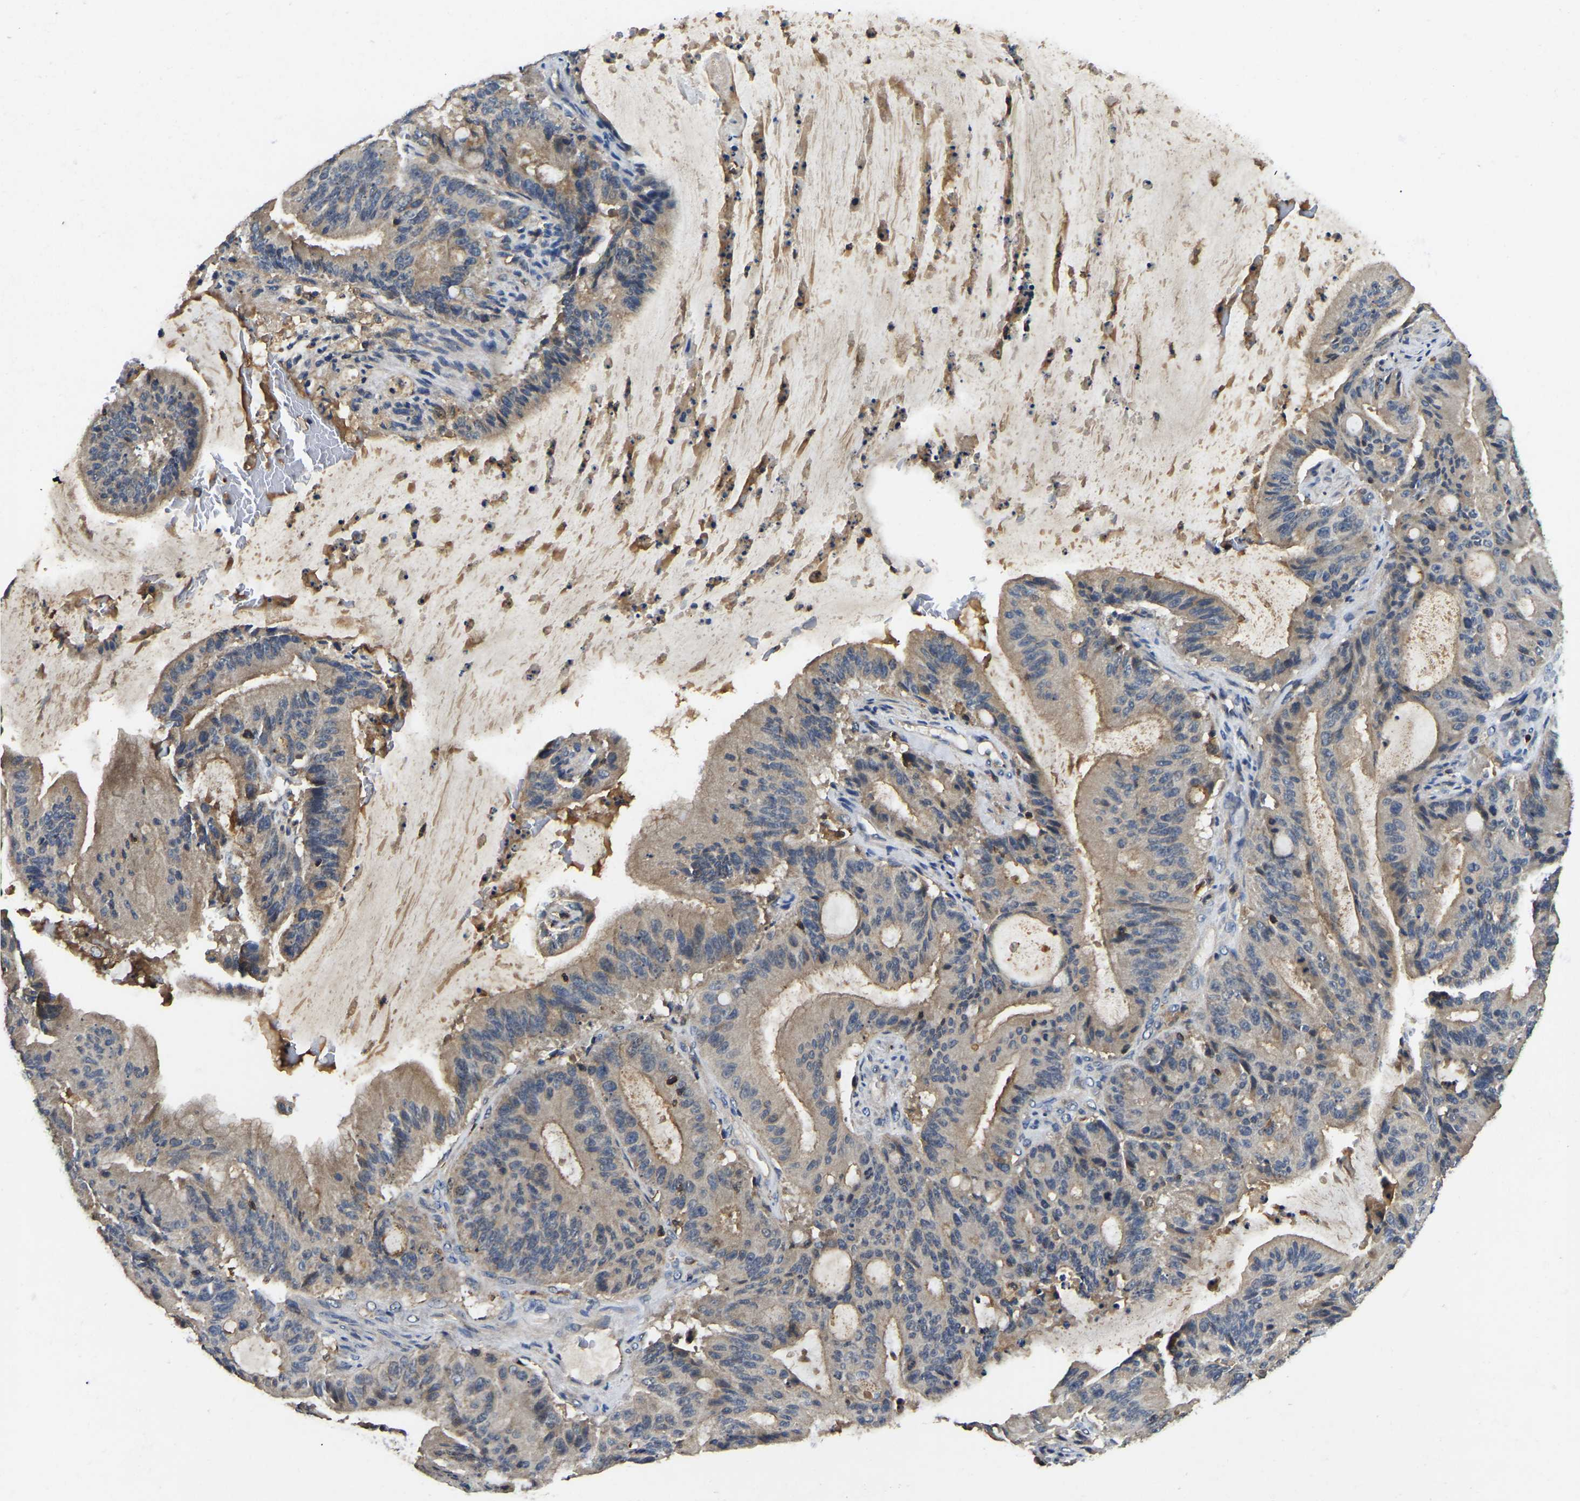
{"staining": {"intensity": "weak", "quantity": ">75%", "location": "cytoplasmic/membranous"}, "tissue": "liver cancer", "cell_type": "Tumor cells", "image_type": "cancer", "snomed": [{"axis": "morphology", "description": "Normal tissue, NOS"}, {"axis": "morphology", "description": "Cholangiocarcinoma"}, {"axis": "topography", "description": "Liver"}, {"axis": "topography", "description": "Peripheral nerve tissue"}], "caption": "This image reveals IHC staining of human liver cancer (cholangiocarcinoma), with low weak cytoplasmic/membranous positivity in approximately >75% of tumor cells.", "gene": "SMPD2", "patient": {"sex": "female", "age": 73}}